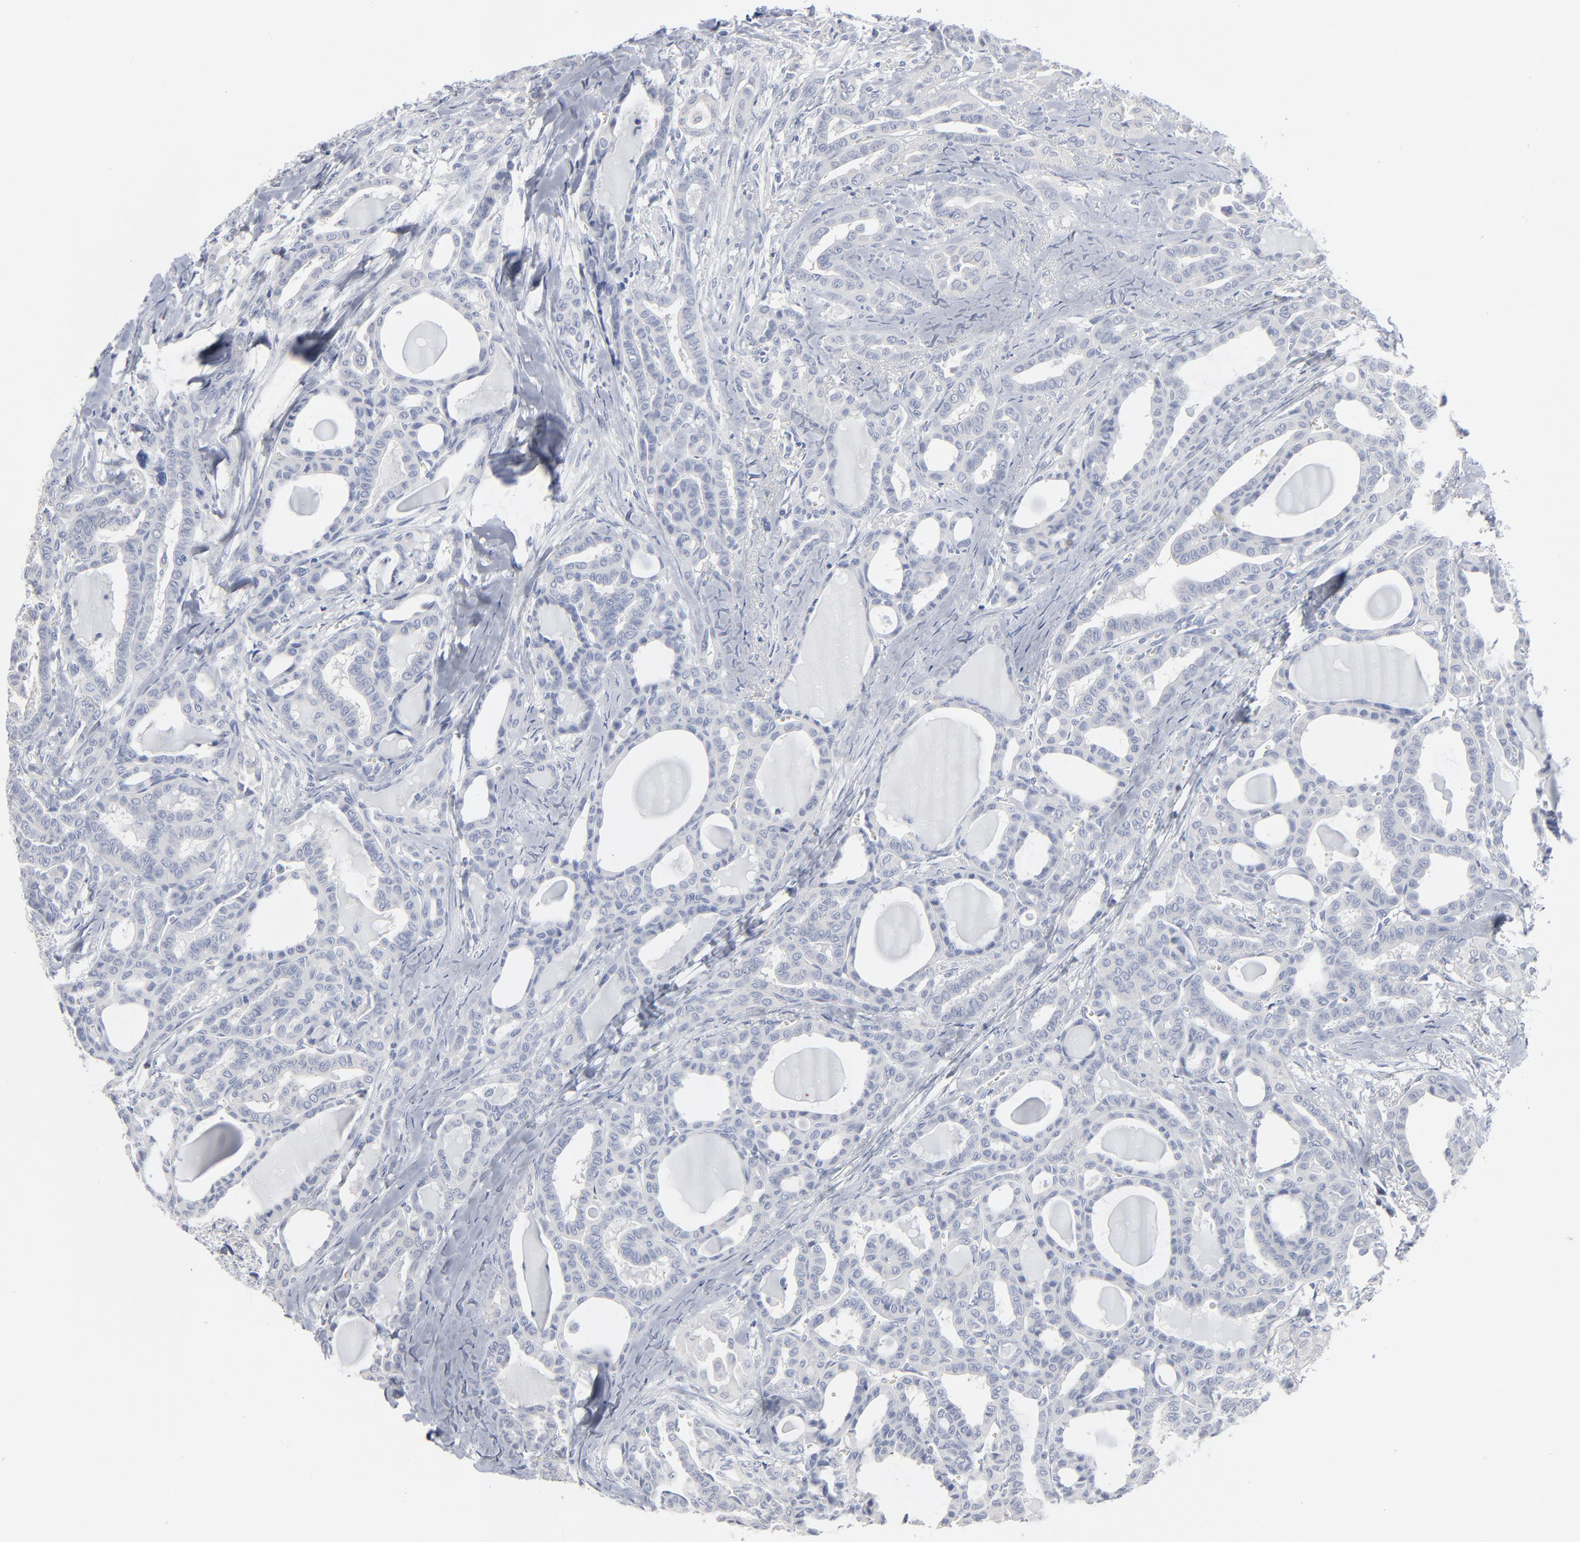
{"staining": {"intensity": "negative", "quantity": "none", "location": "none"}, "tissue": "thyroid cancer", "cell_type": "Tumor cells", "image_type": "cancer", "snomed": [{"axis": "morphology", "description": "Carcinoma, NOS"}, {"axis": "topography", "description": "Thyroid gland"}], "caption": "Immunohistochemistry of thyroid carcinoma reveals no expression in tumor cells.", "gene": "PAGE1", "patient": {"sex": "female", "age": 91}}